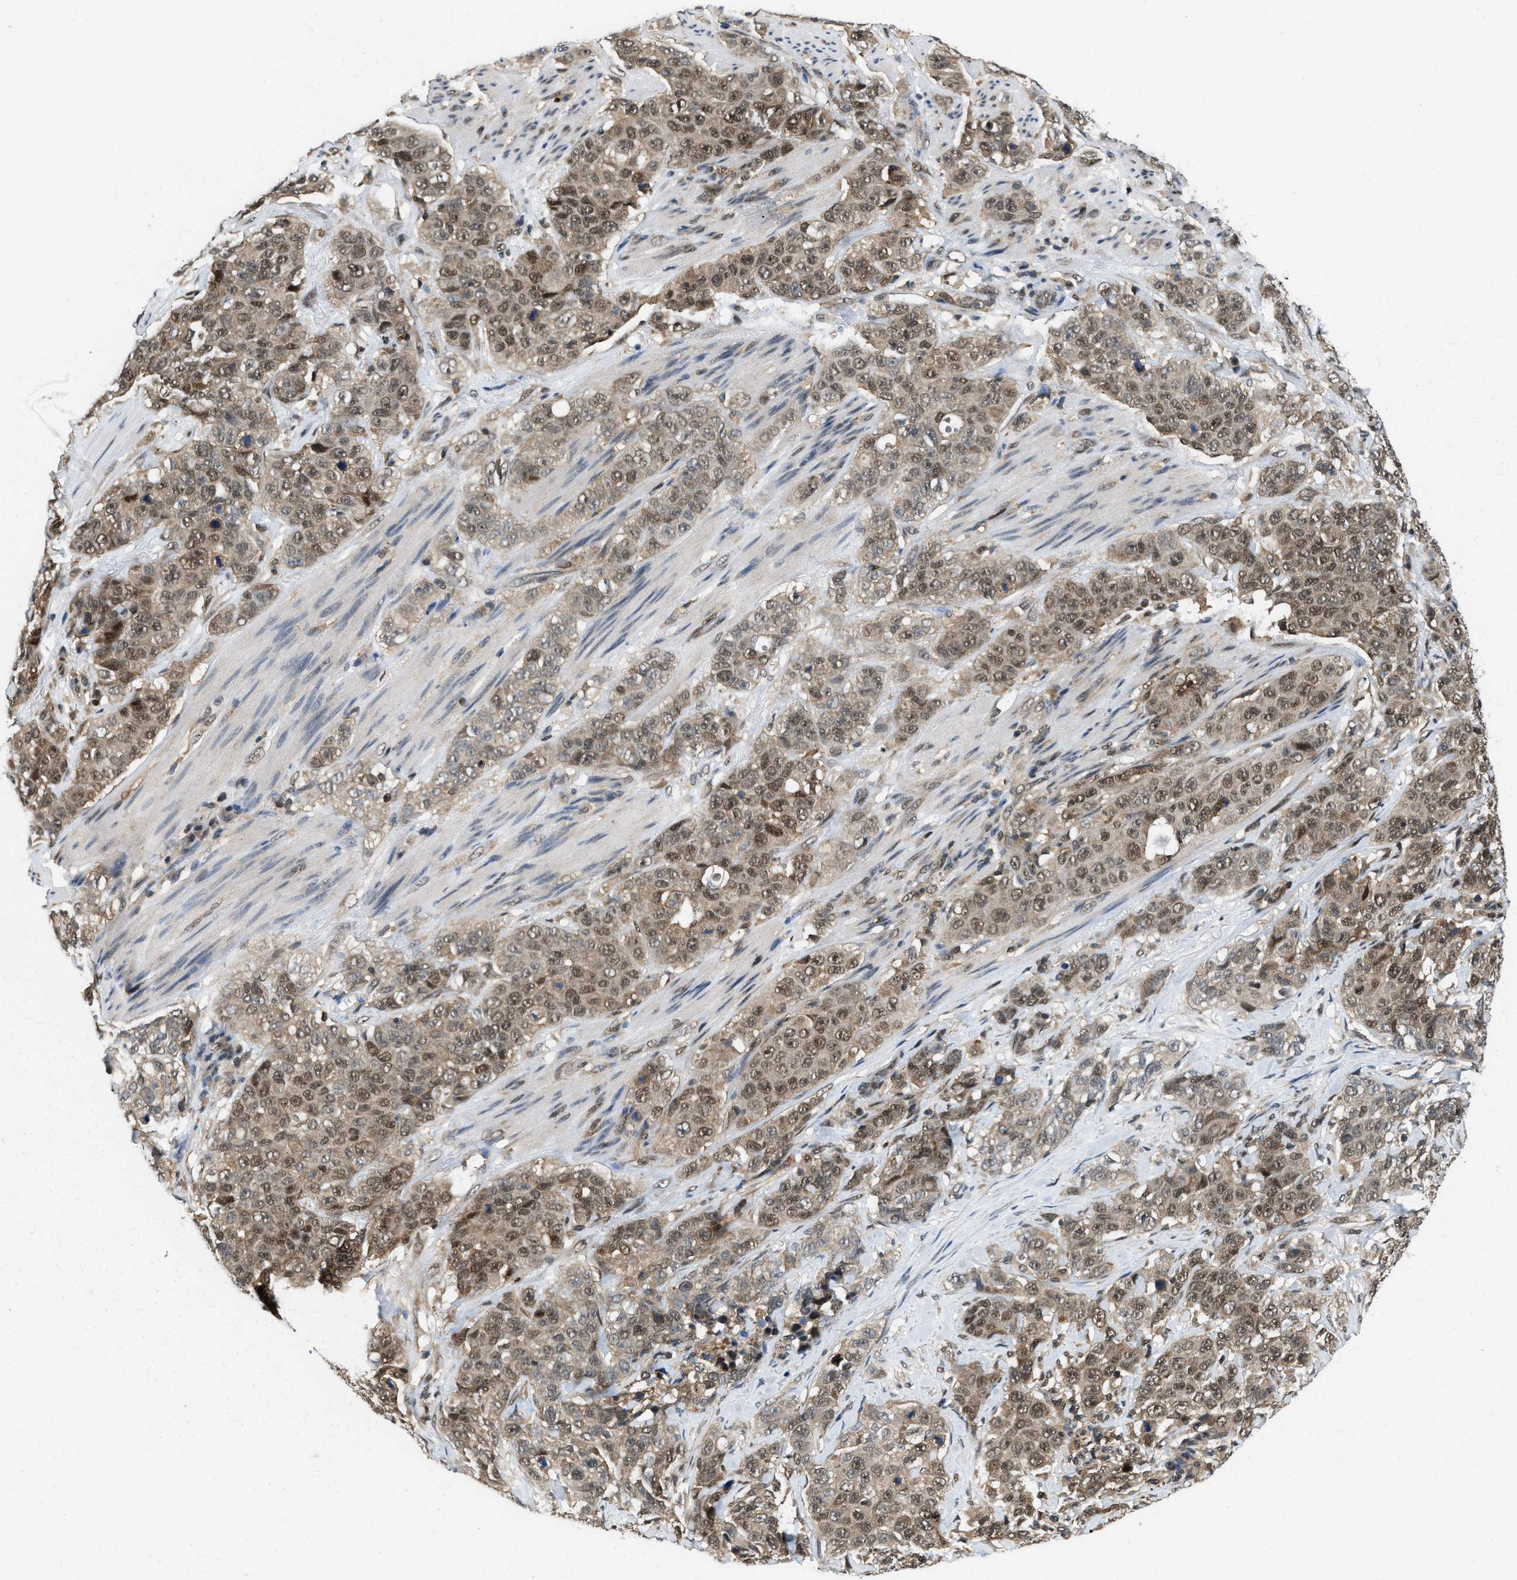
{"staining": {"intensity": "moderate", "quantity": ">75%", "location": "cytoplasmic/membranous,nuclear"}, "tissue": "stomach cancer", "cell_type": "Tumor cells", "image_type": "cancer", "snomed": [{"axis": "morphology", "description": "Adenocarcinoma, NOS"}, {"axis": "topography", "description": "Stomach"}], "caption": "A brown stain highlights moderate cytoplasmic/membranous and nuclear expression of a protein in stomach cancer (adenocarcinoma) tumor cells.", "gene": "ATF7IP", "patient": {"sex": "male", "age": 48}}